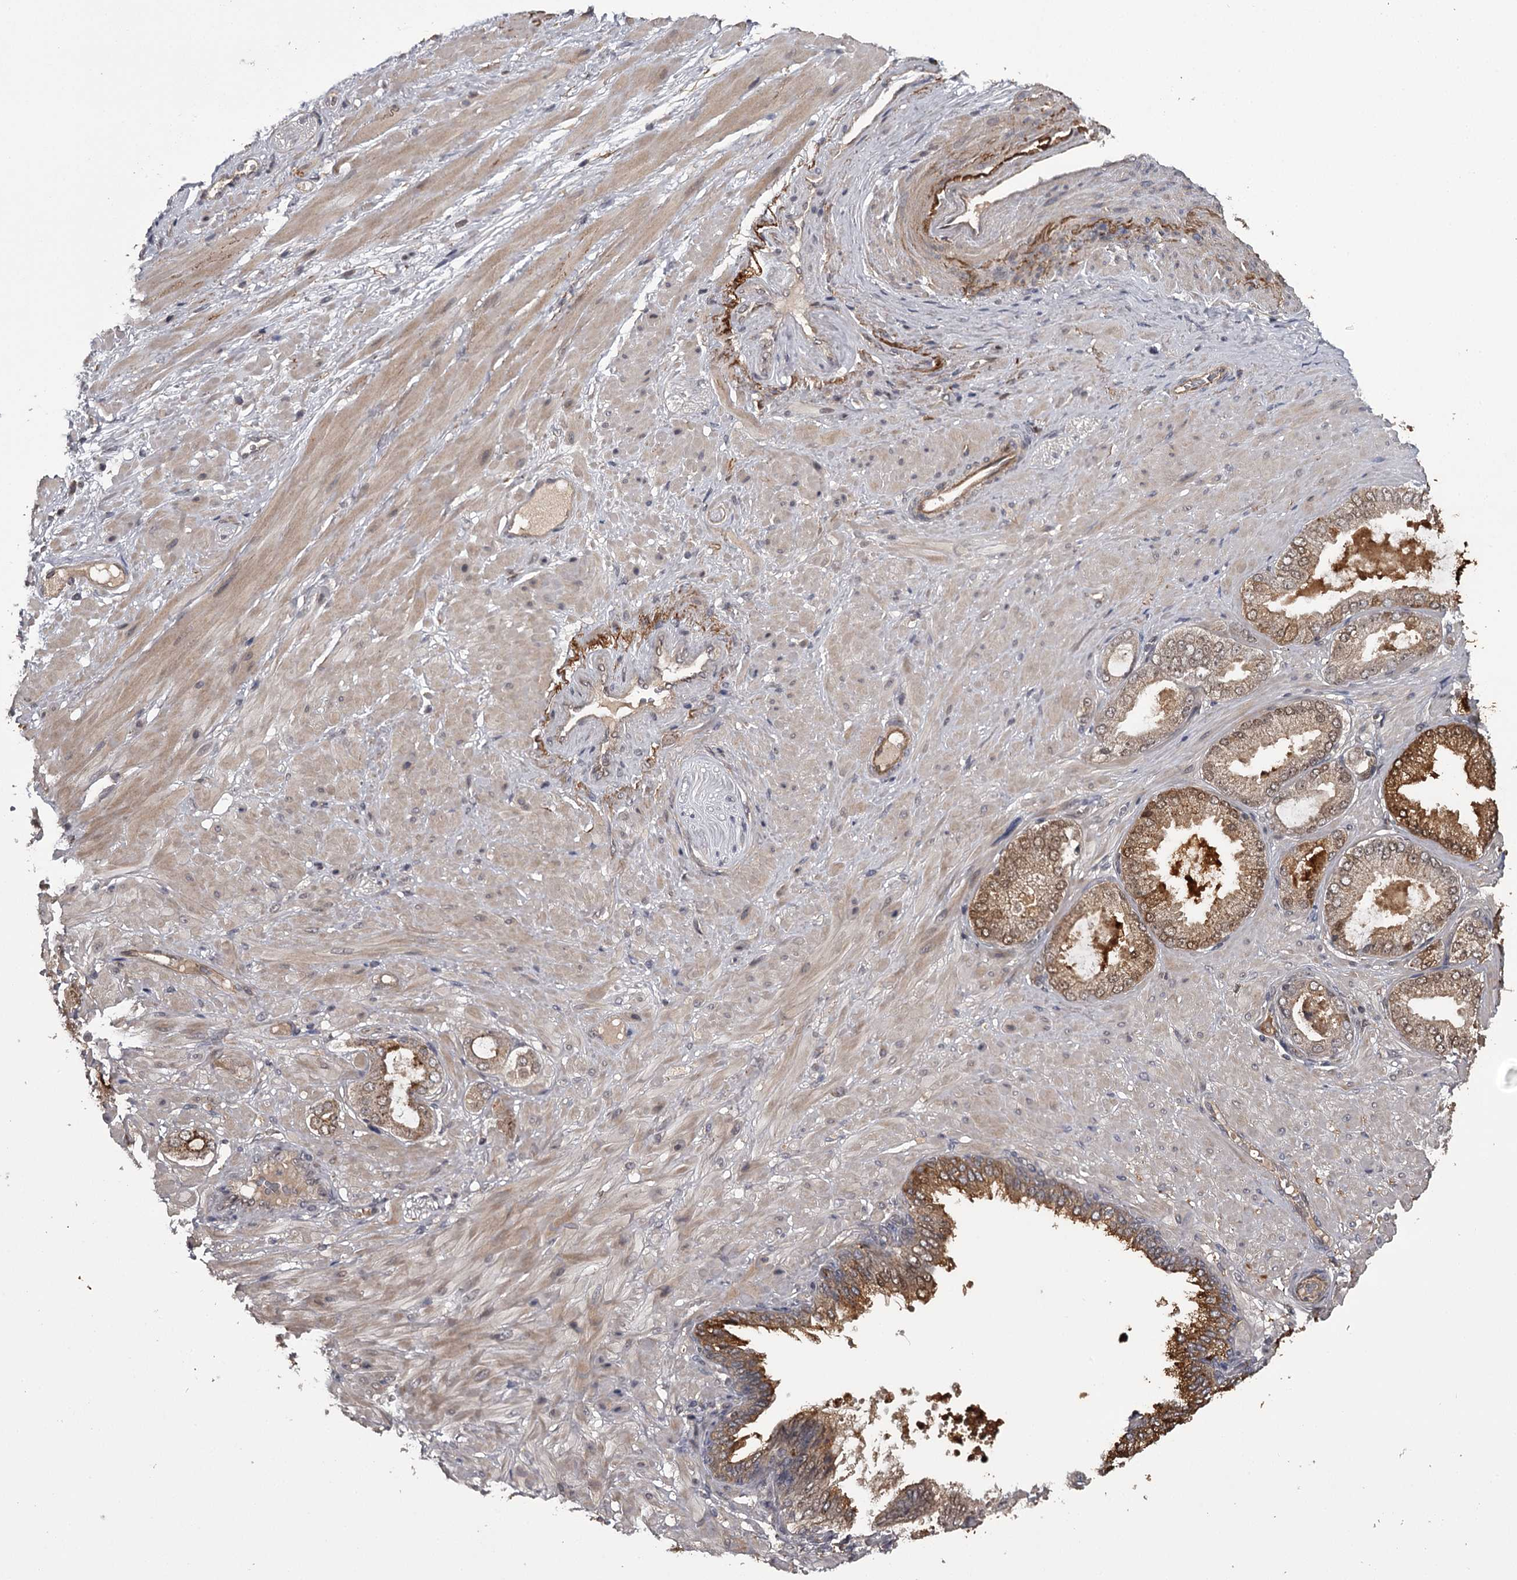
{"staining": {"intensity": "negative", "quantity": "none", "location": "none"}, "tissue": "adipose tissue", "cell_type": "Adipocytes", "image_type": "normal", "snomed": [{"axis": "morphology", "description": "Normal tissue, NOS"}, {"axis": "morphology", "description": "Adenocarcinoma, Low grade"}, {"axis": "topography", "description": "Prostate"}, {"axis": "topography", "description": "Peripheral nerve tissue"}], "caption": "An IHC image of unremarkable adipose tissue is shown. There is no staining in adipocytes of adipose tissue. (Immunohistochemistry, brightfield microscopy, high magnification).", "gene": "CWF19L2", "patient": {"sex": "male", "age": 63}}